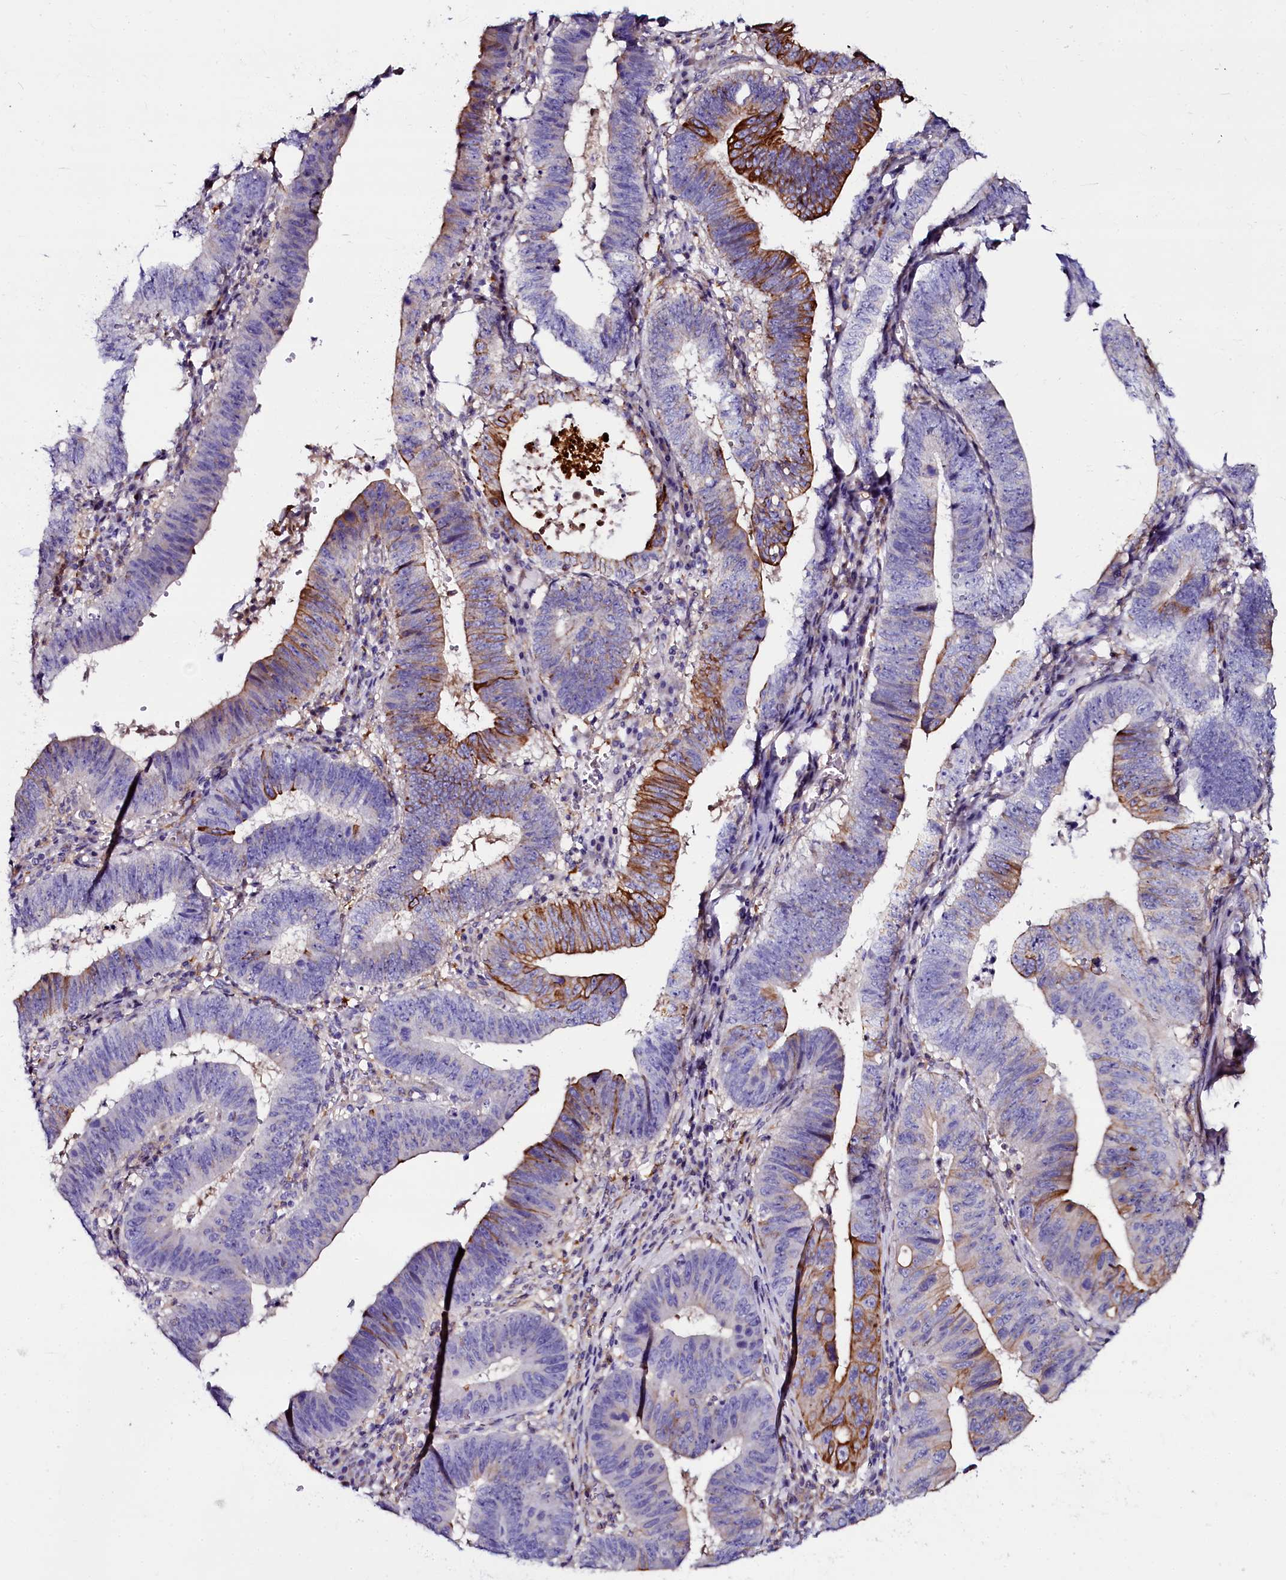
{"staining": {"intensity": "strong", "quantity": "<25%", "location": "cytoplasmic/membranous"}, "tissue": "stomach cancer", "cell_type": "Tumor cells", "image_type": "cancer", "snomed": [{"axis": "morphology", "description": "Adenocarcinoma, NOS"}, {"axis": "topography", "description": "Stomach"}], "caption": "Stomach cancer (adenocarcinoma) stained for a protein (brown) demonstrates strong cytoplasmic/membranous positive expression in about <25% of tumor cells.", "gene": "OTOL1", "patient": {"sex": "male", "age": 59}}